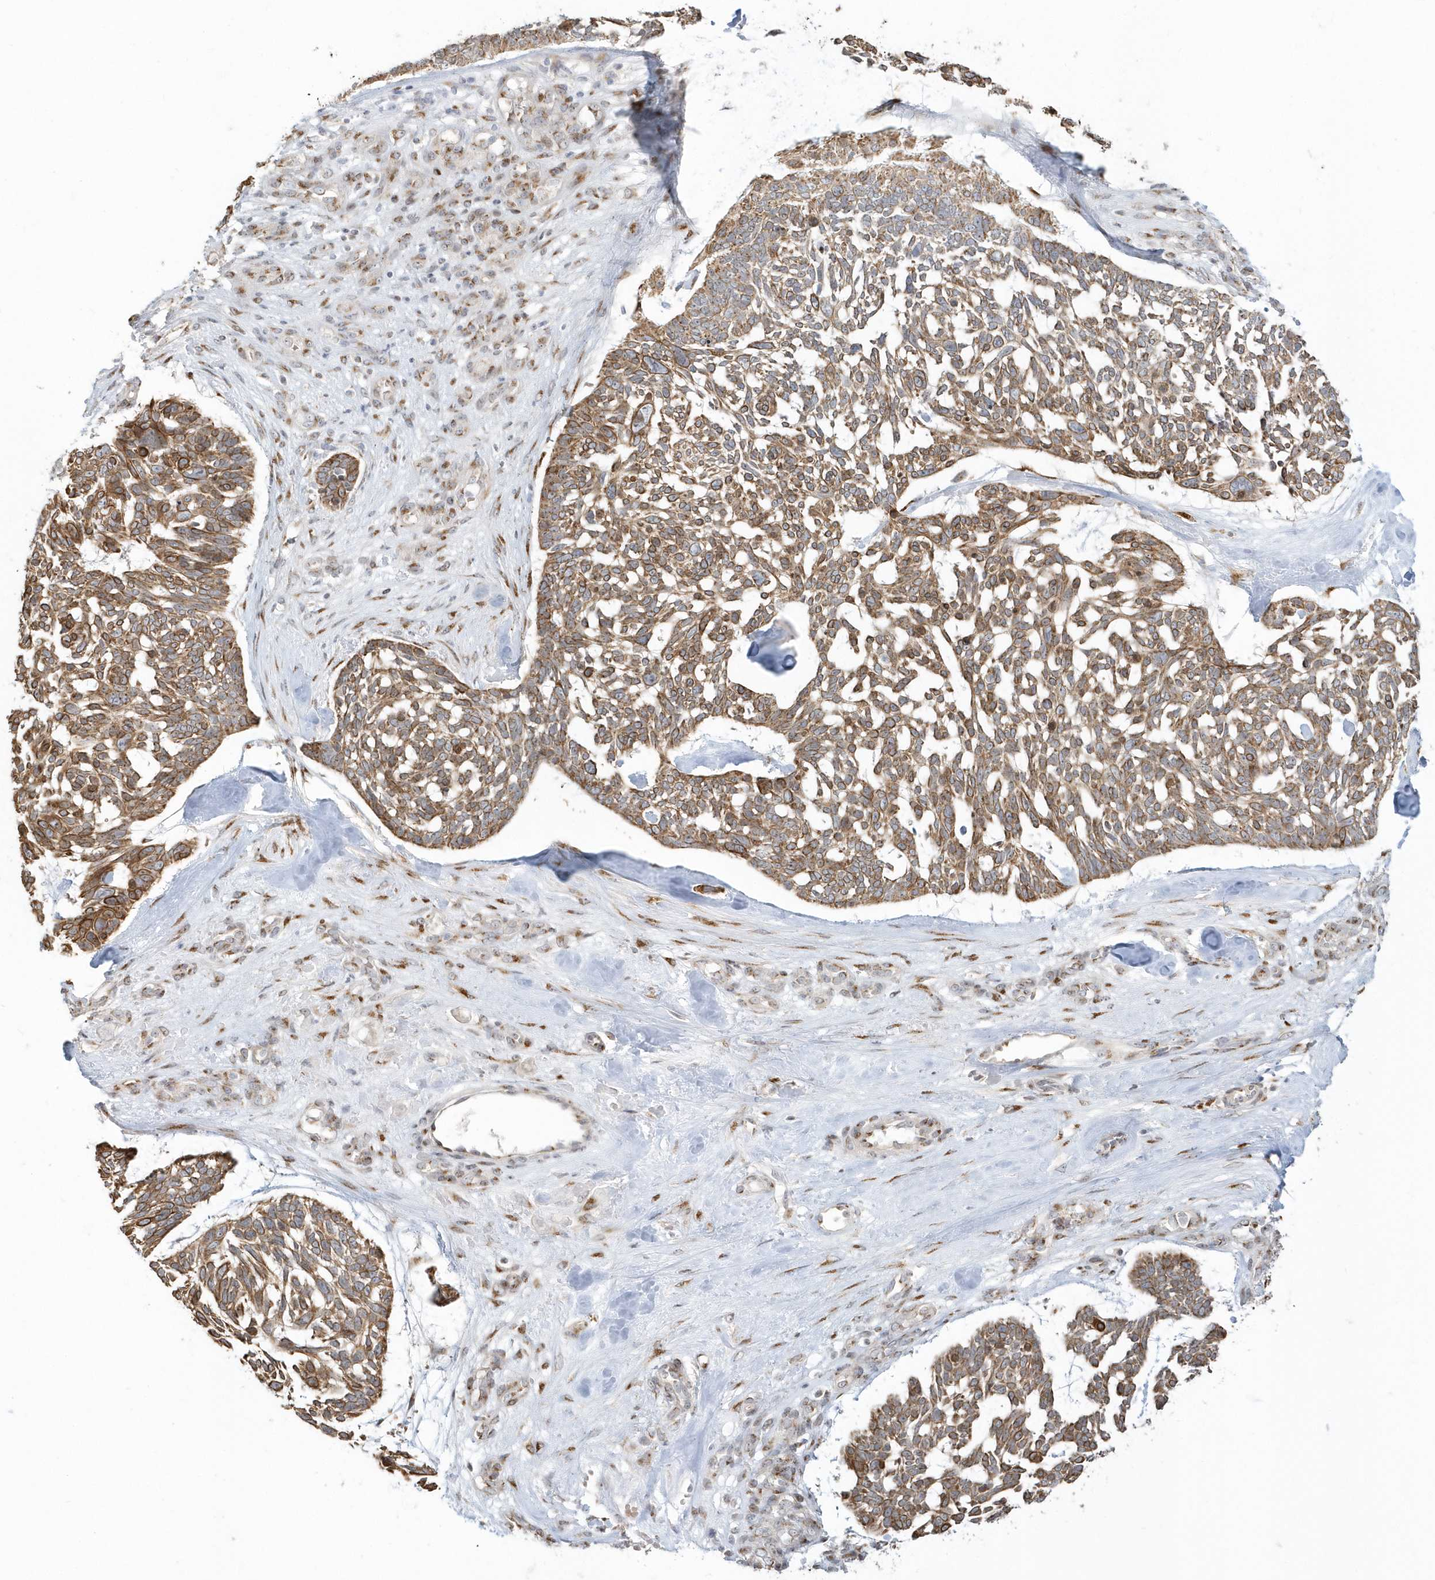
{"staining": {"intensity": "moderate", "quantity": ">75%", "location": "cytoplasmic/membranous"}, "tissue": "skin cancer", "cell_type": "Tumor cells", "image_type": "cancer", "snomed": [{"axis": "morphology", "description": "Basal cell carcinoma"}, {"axis": "topography", "description": "Skin"}], "caption": "Moderate cytoplasmic/membranous staining is seen in approximately >75% of tumor cells in skin basal cell carcinoma.", "gene": "DHFR", "patient": {"sex": "male", "age": 88}}